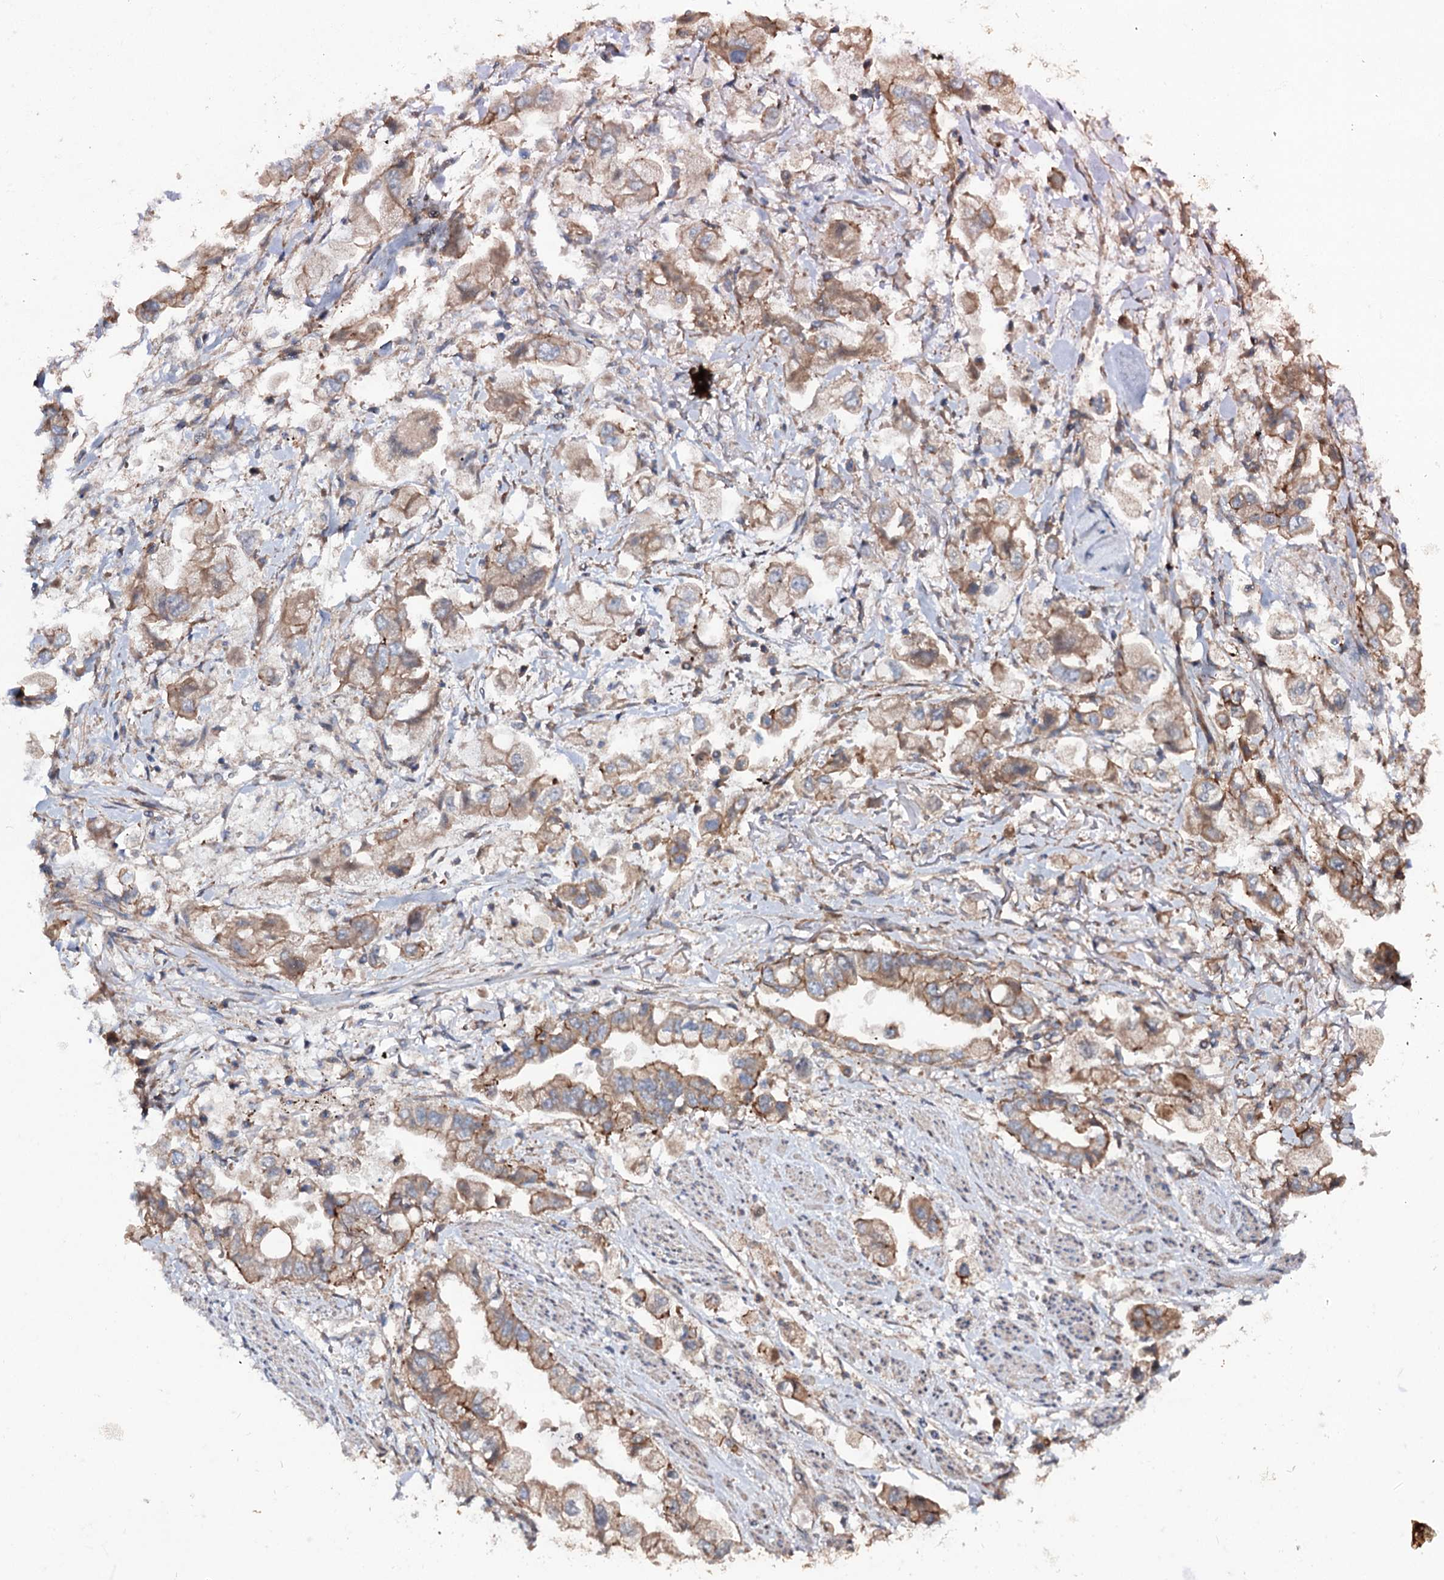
{"staining": {"intensity": "moderate", "quantity": ">75%", "location": "cytoplasmic/membranous"}, "tissue": "stomach cancer", "cell_type": "Tumor cells", "image_type": "cancer", "snomed": [{"axis": "morphology", "description": "Adenocarcinoma, NOS"}, {"axis": "topography", "description": "Stomach"}], "caption": "Immunohistochemistry of human stomach cancer (adenocarcinoma) demonstrates medium levels of moderate cytoplasmic/membranous positivity in about >75% of tumor cells.", "gene": "ADGRG4", "patient": {"sex": "male", "age": 62}}